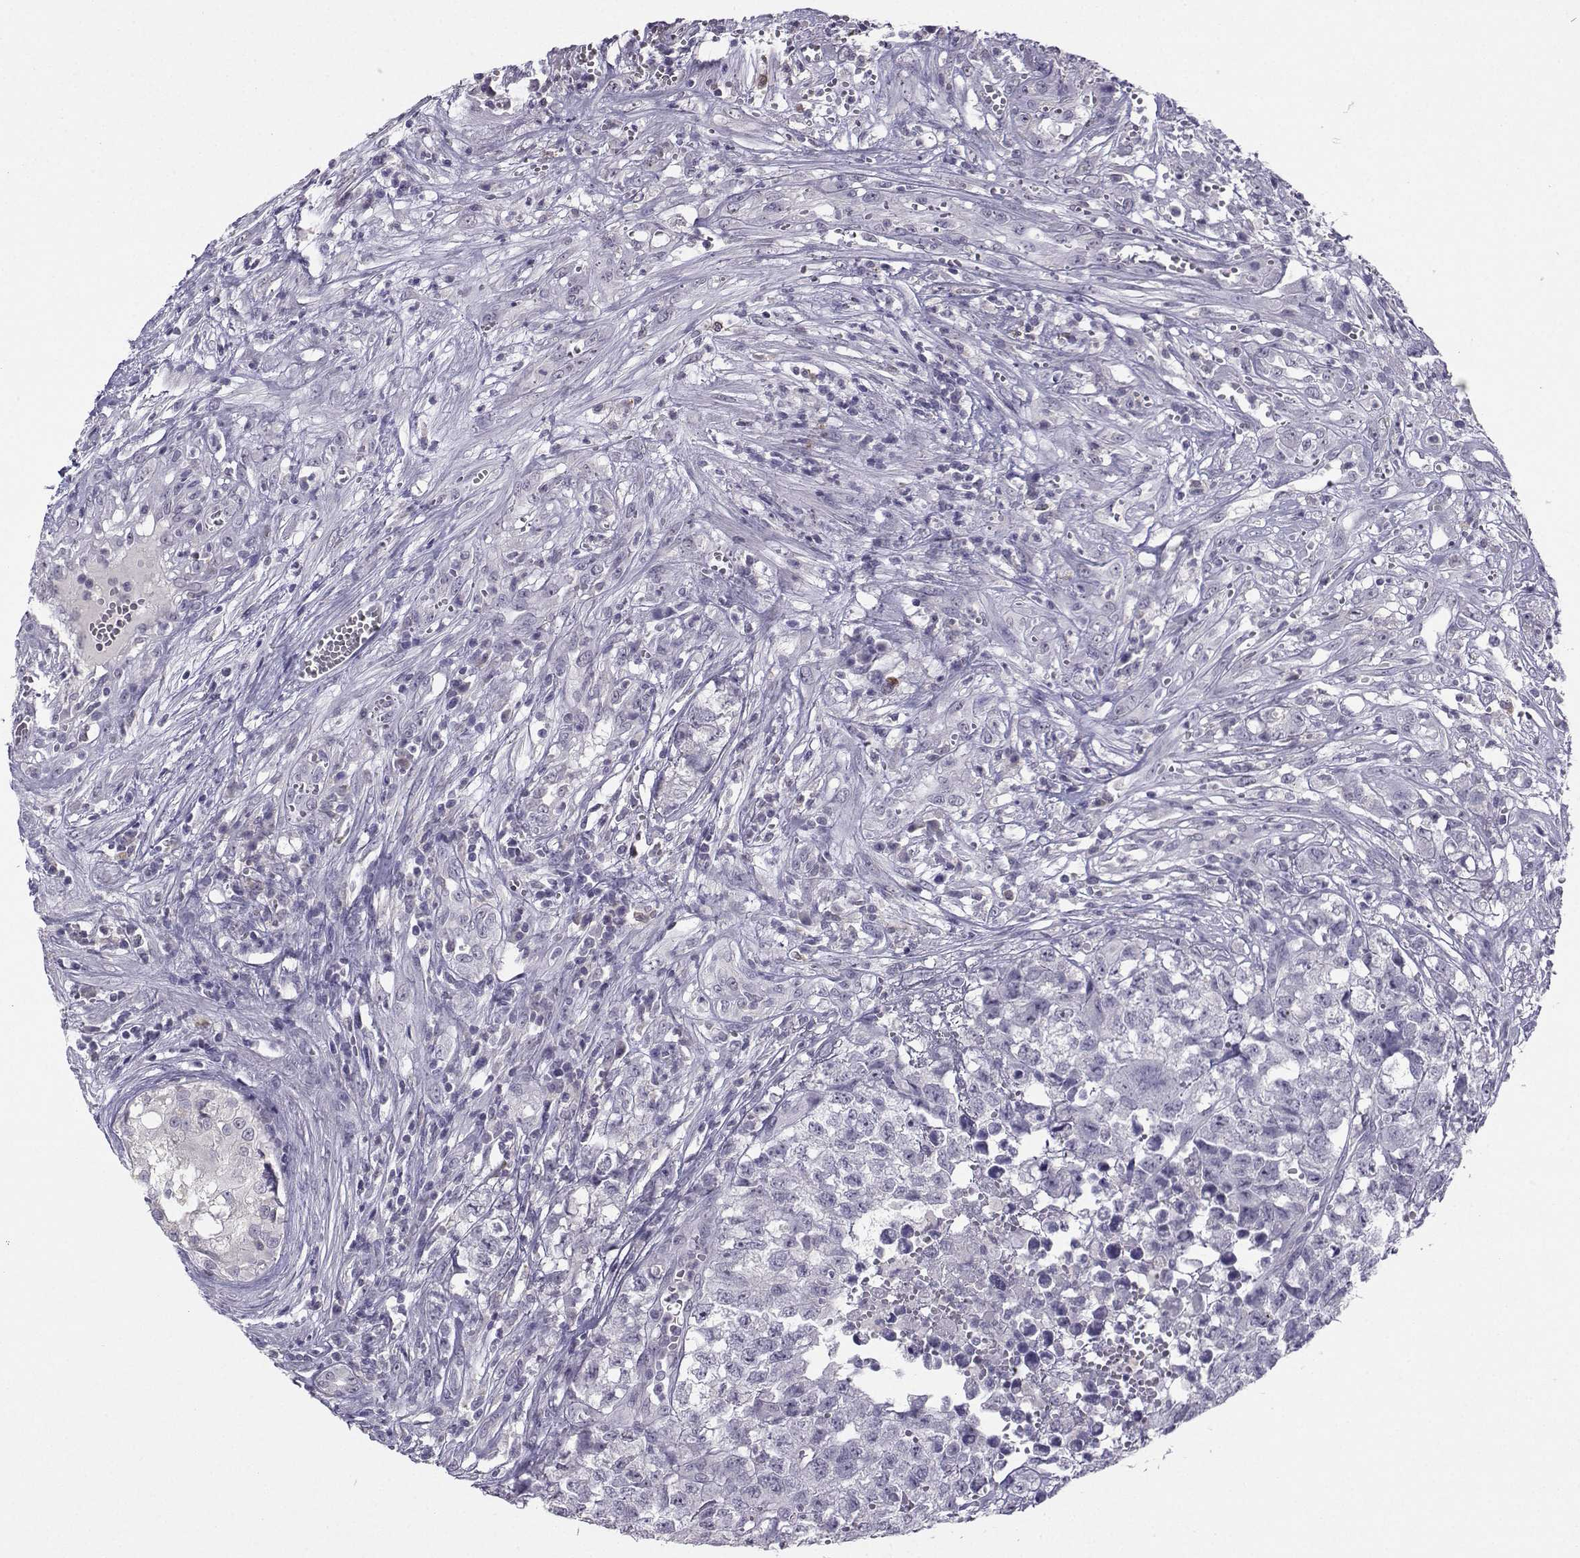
{"staining": {"intensity": "negative", "quantity": "none", "location": "none"}, "tissue": "testis cancer", "cell_type": "Tumor cells", "image_type": "cancer", "snomed": [{"axis": "morphology", "description": "Seminoma, NOS"}, {"axis": "morphology", "description": "Carcinoma, Embryonal, NOS"}, {"axis": "topography", "description": "Testis"}], "caption": "Immunohistochemical staining of human testis cancer (seminoma) shows no significant staining in tumor cells.", "gene": "TBR1", "patient": {"sex": "male", "age": 22}}